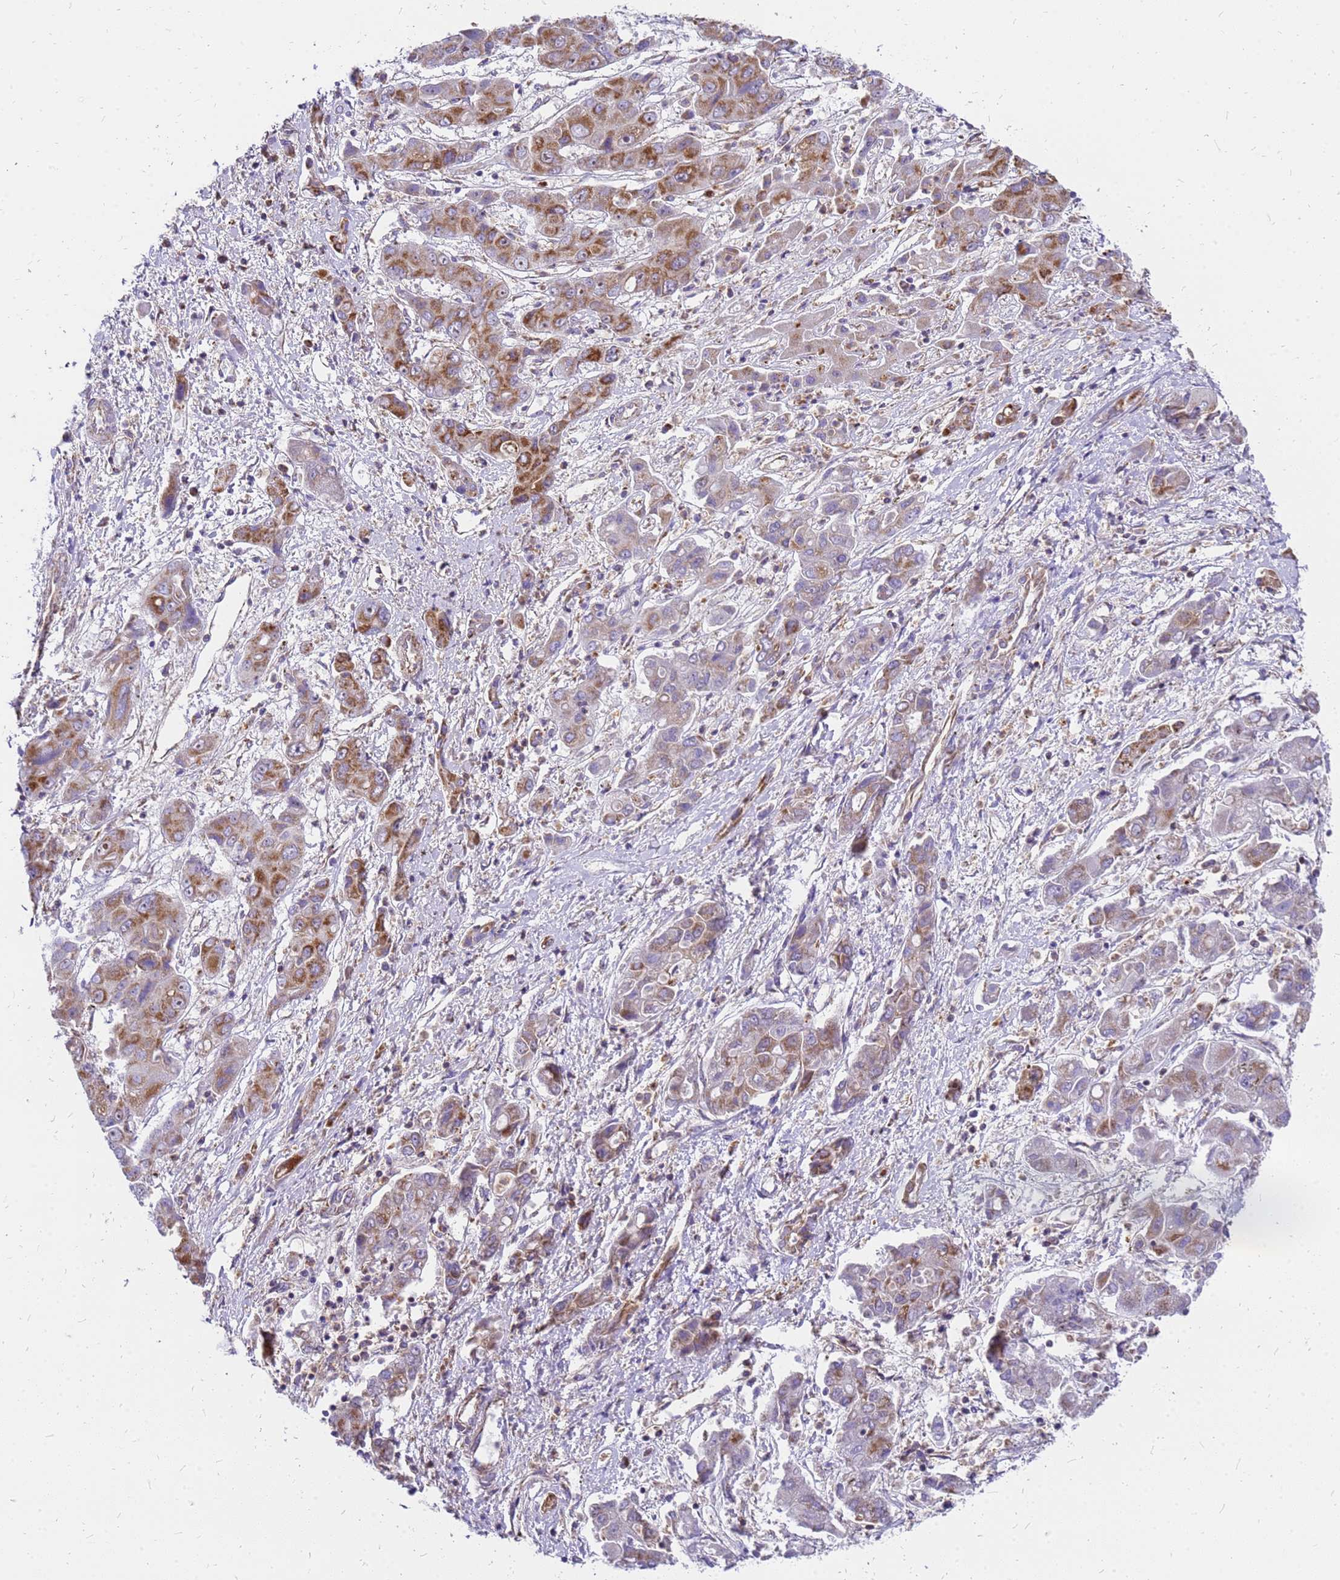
{"staining": {"intensity": "moderate", "quantity": ">75%", "location": "cytoplasmic/membranous"}, "tissue": "liver cancer", "cell_type": "Tumor cells", "image_type": "cancer", "snomed": [{"axis": "morphology", "description": "Cholangiocarcinoma"}, {"axis": "topography", "description": "Liver"}], "caption": "The immunohistochemical stain labels moderate cytoplasmic/membranous staining in tumor cells of liver cancer (cholangiocarcinoma) tissue.", "gene": "MRPS26", "patient": {"sex": "male", "age": 67}}